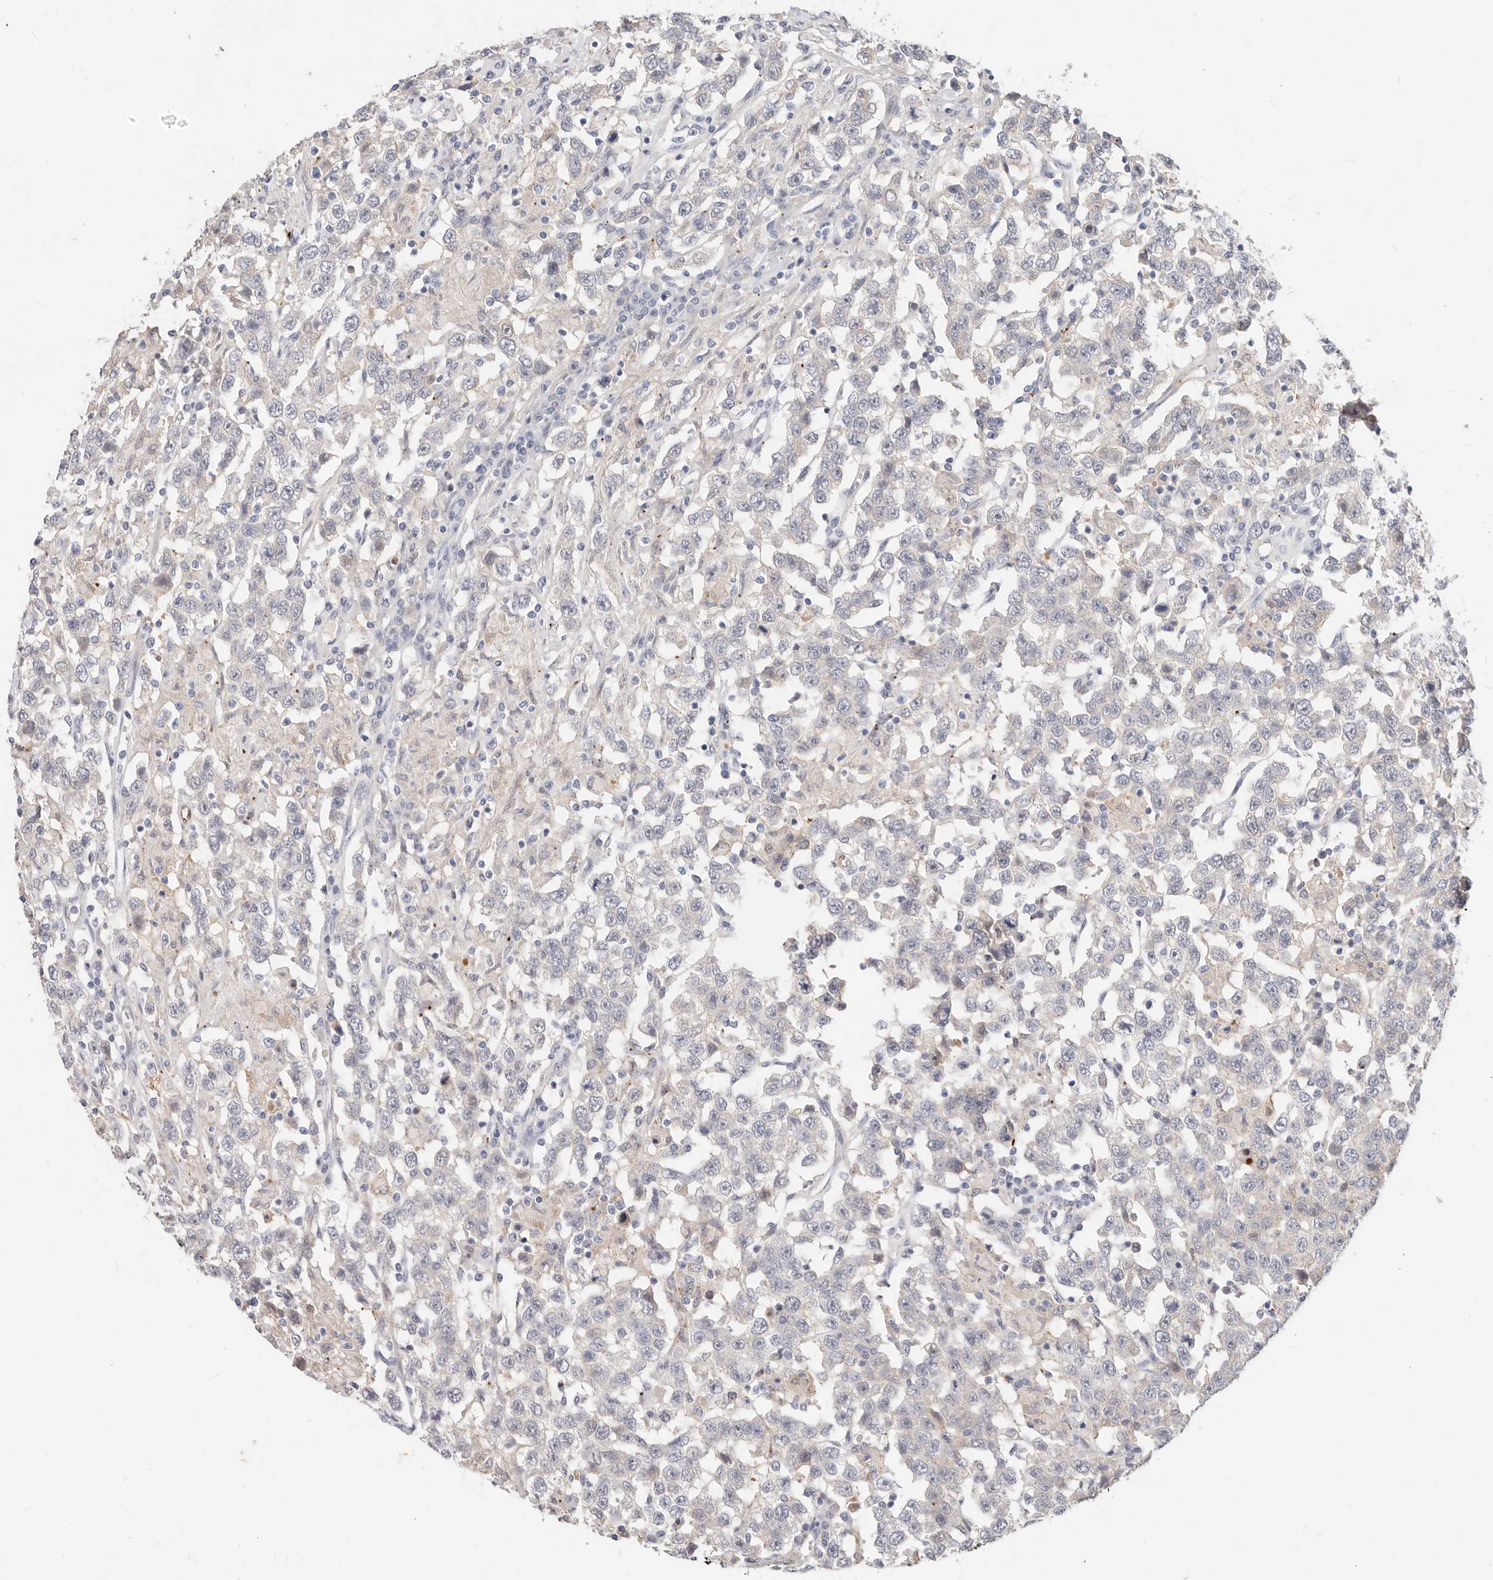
{"staining": {"intensity": "negative", "quantity": "none", "location": "none"}, "tissue": "testis cancer", "cell_type": "Tumor cells", "image_type": "cancer", "snomed": [{"axis": "morphology", "description": "Seminoma, NOS"}, {"axis": "topography", "description": "Testis"}], "caption": "This is an IHC image of human testis cancer (seminoma). There is no expression in tumor cells.", "gene": "ZRANB1", "patient": {"sex": "male", "age": 41}}